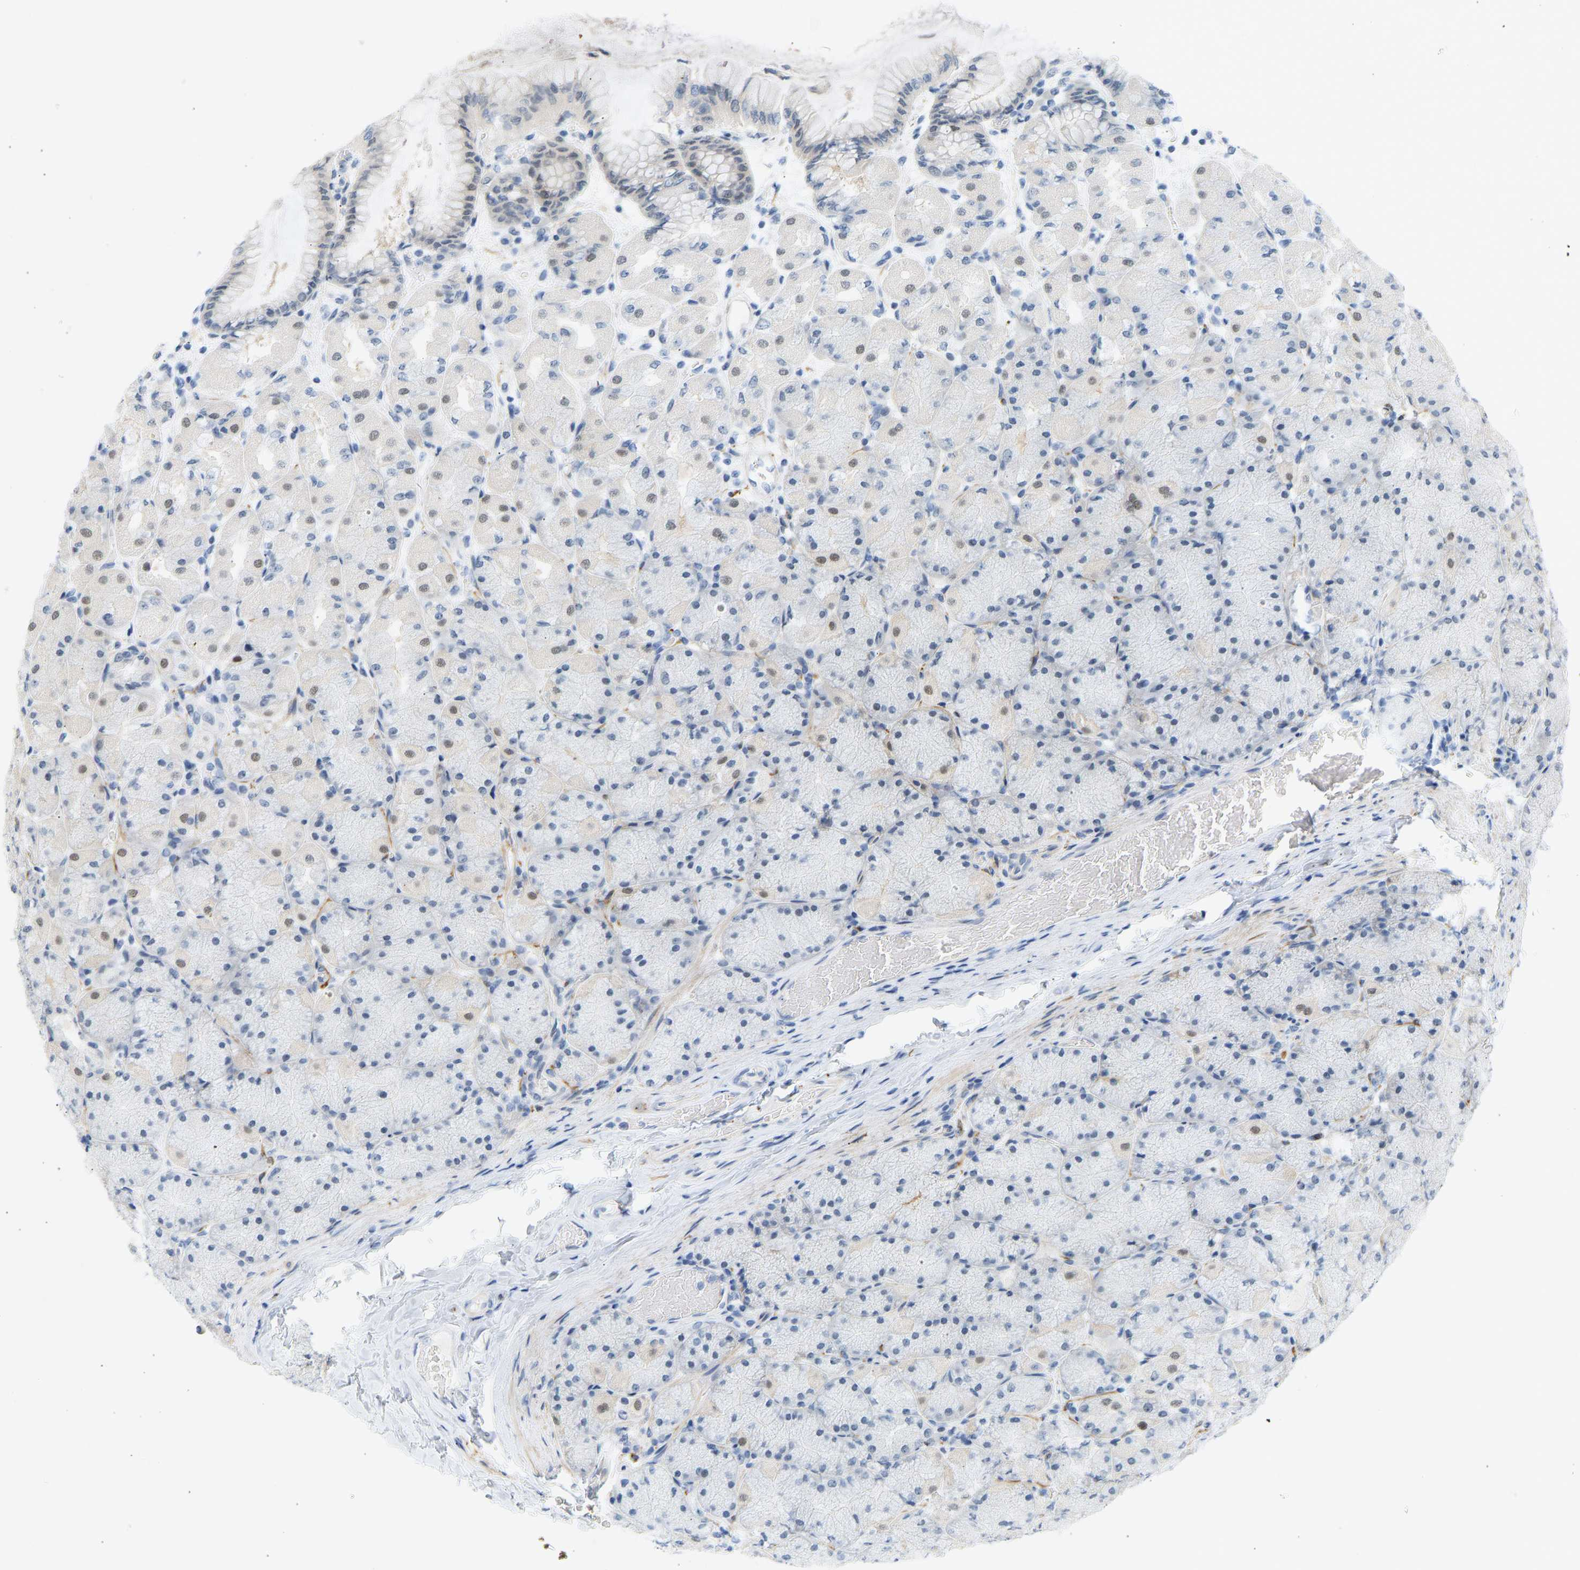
{"staining": {"intensity": "weak", "quantity": "<25%", "location": "nuclear"}, "tissue": "stomach", "cell_type": "Glandular cells", "image_type": "normal", "snomed": [{"axis": "morphology", "description": "Normal tissue, NOS"}, {"axis": "topography", "description": "Stomach, upper"}], "caption": "The micrograph demonstrates no staining of glandular cells in unremarkable stomach.", "gene": "BAG1", "patient": {"sex": "female", "age": 56}}